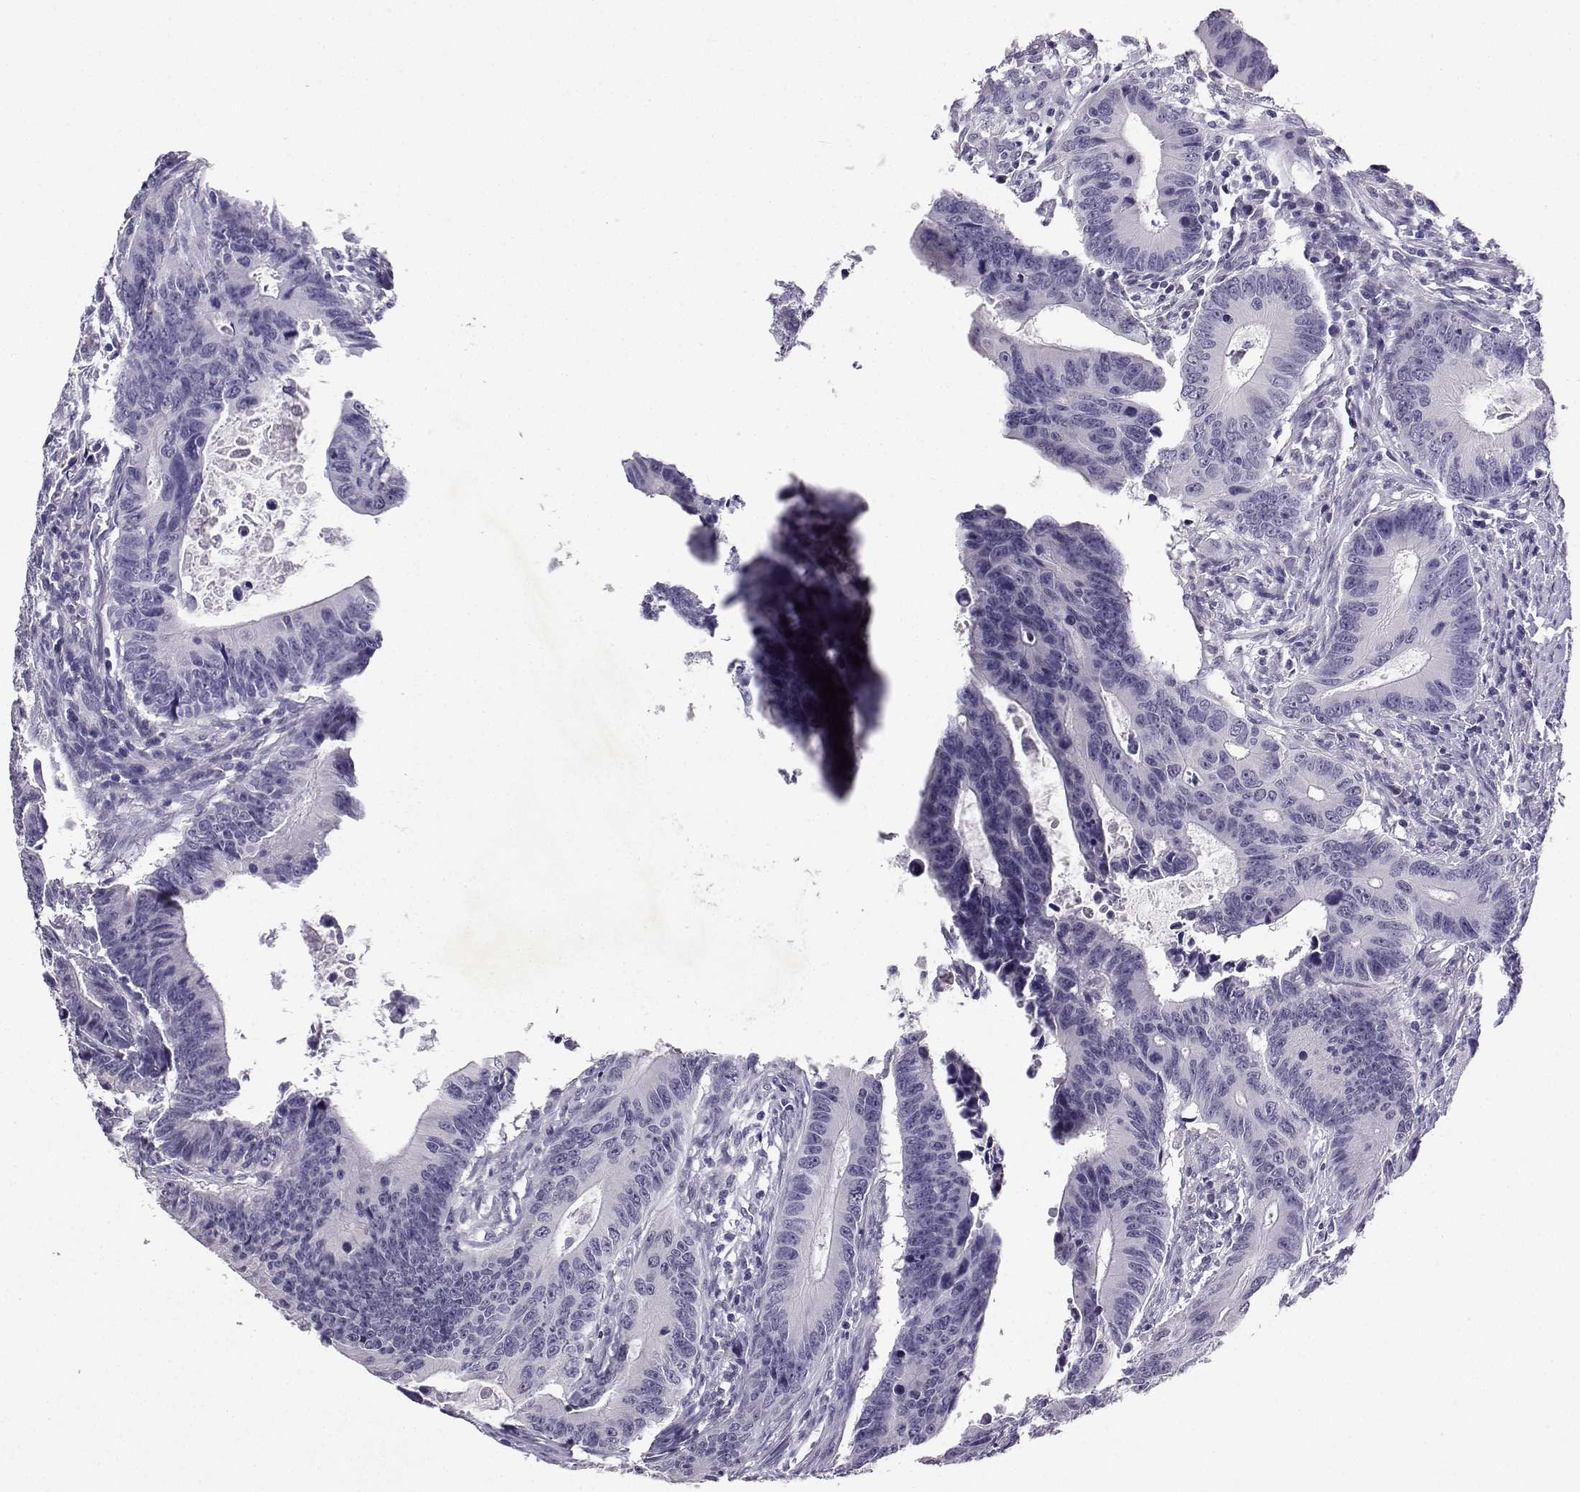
{"staining": {"intensity": "negative", "quantity": "none", "location": "none"}, "tissue": "colorectal cancer", "cell_type": "Tumor cells", "image_type": "cancer", "snomed": [{"axis": "morphology", "description": "Adenocarcinoma, NOS"}, {"axis": "topography", "description": "Colon"}], "caption": "Immunohistochemistry (IHC) photomicrograph of neoplastic tissue: human colorectal cancer (adenocarcinoma) stained with DAB (3,3'-diaminobenzidine) demonstrates no significant protein positivity in tumor cells.", "gene": "TBR1", "patient": {"sex": "female", "age": 87}}